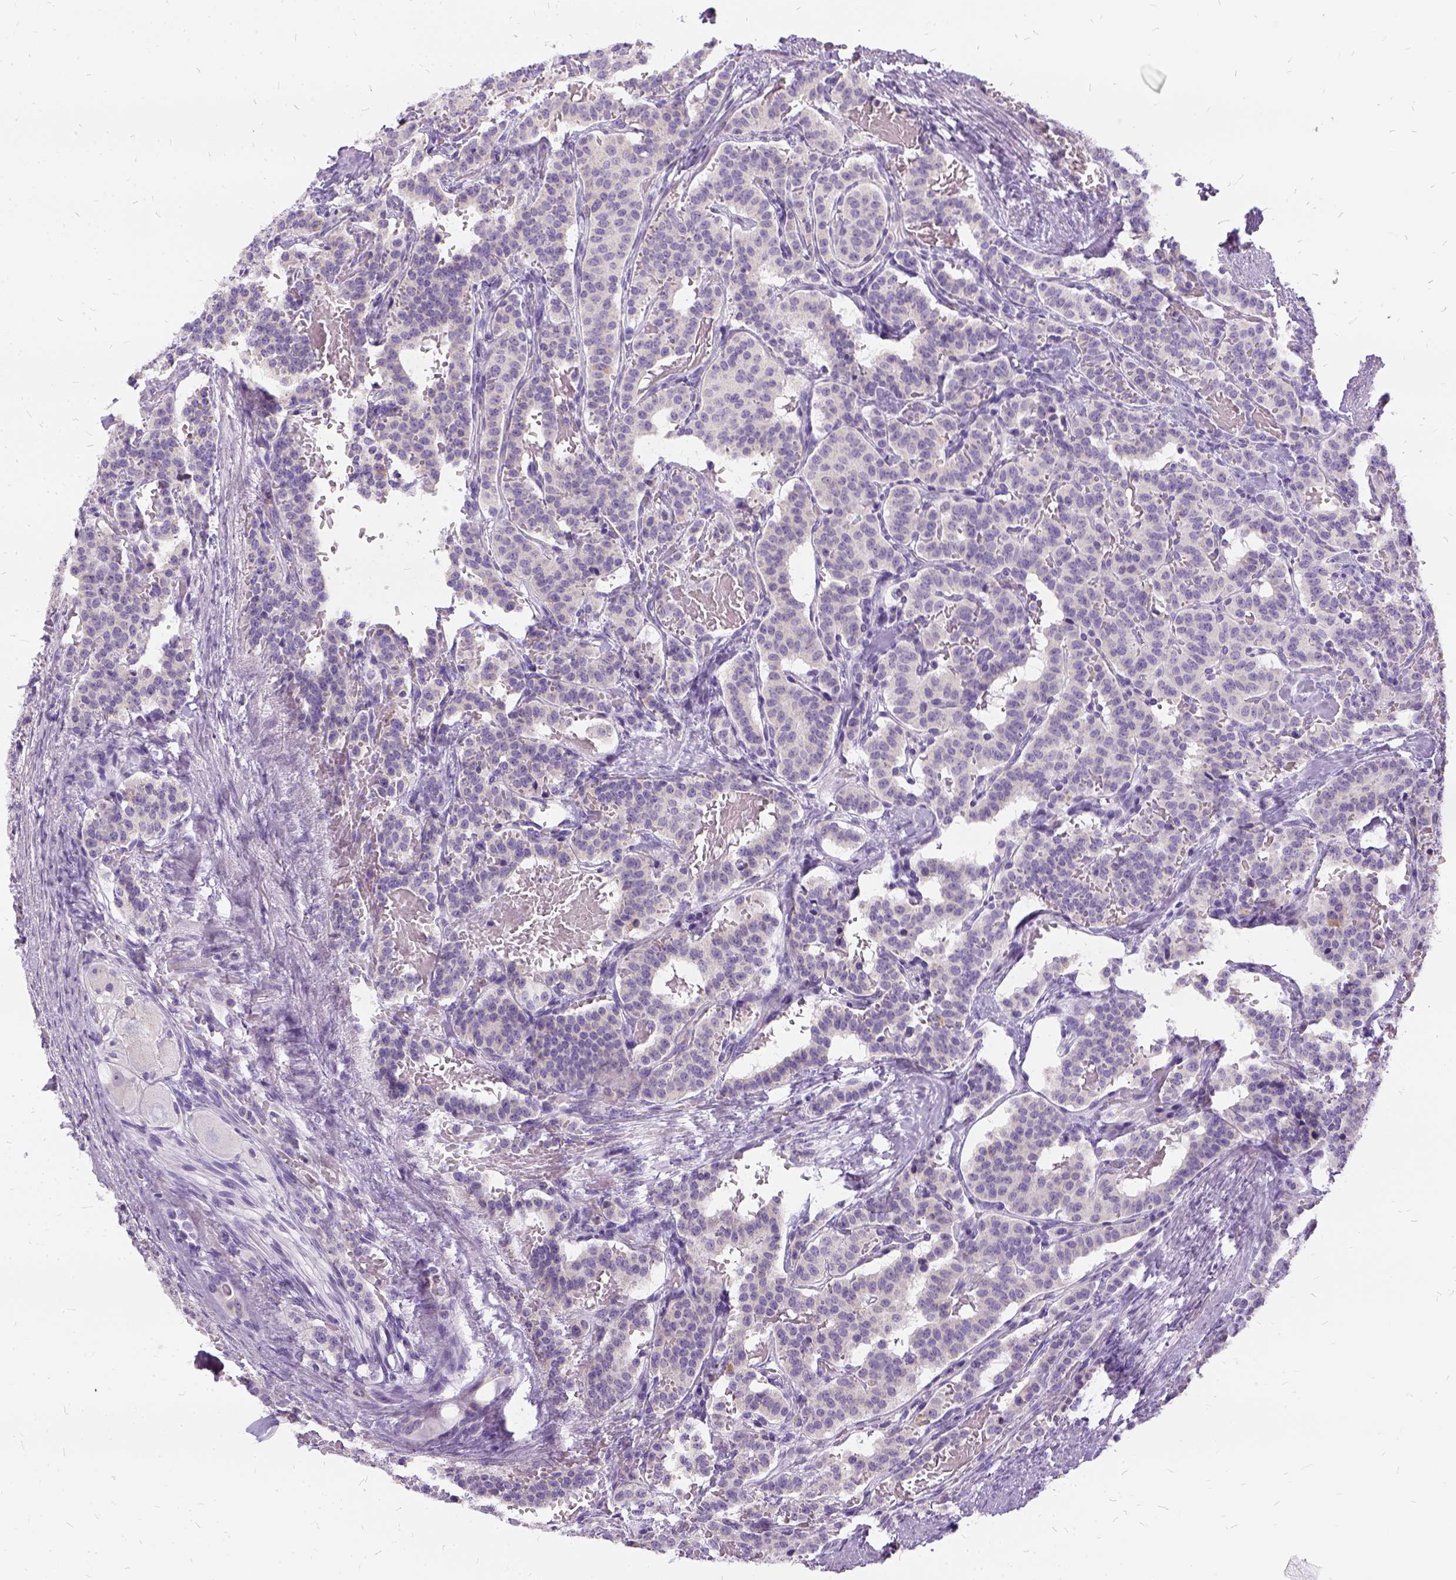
{"staining": {"intensity": "negative", "quantity": "none", "location": "none"}, "tissue": "carcinoid", "cell_type": "Tumor cells", "image_type": "cancer", "snomed": [{"axis": "morphology", "description": "Carcinoid, malignant, NOS"}, {"axis": "topography", "description": "Lung"}], "caption": "Immunohistochemical staining of carcinoid (malignant) reveals no significant expression in tumor cells. (DAB (3,3'-diaminobenzidine) immunohistochemistry visualized using brightfield microscopy, high magnification).", "gene": "FDX1", "patient": {"sex": "female", "age": 46}}